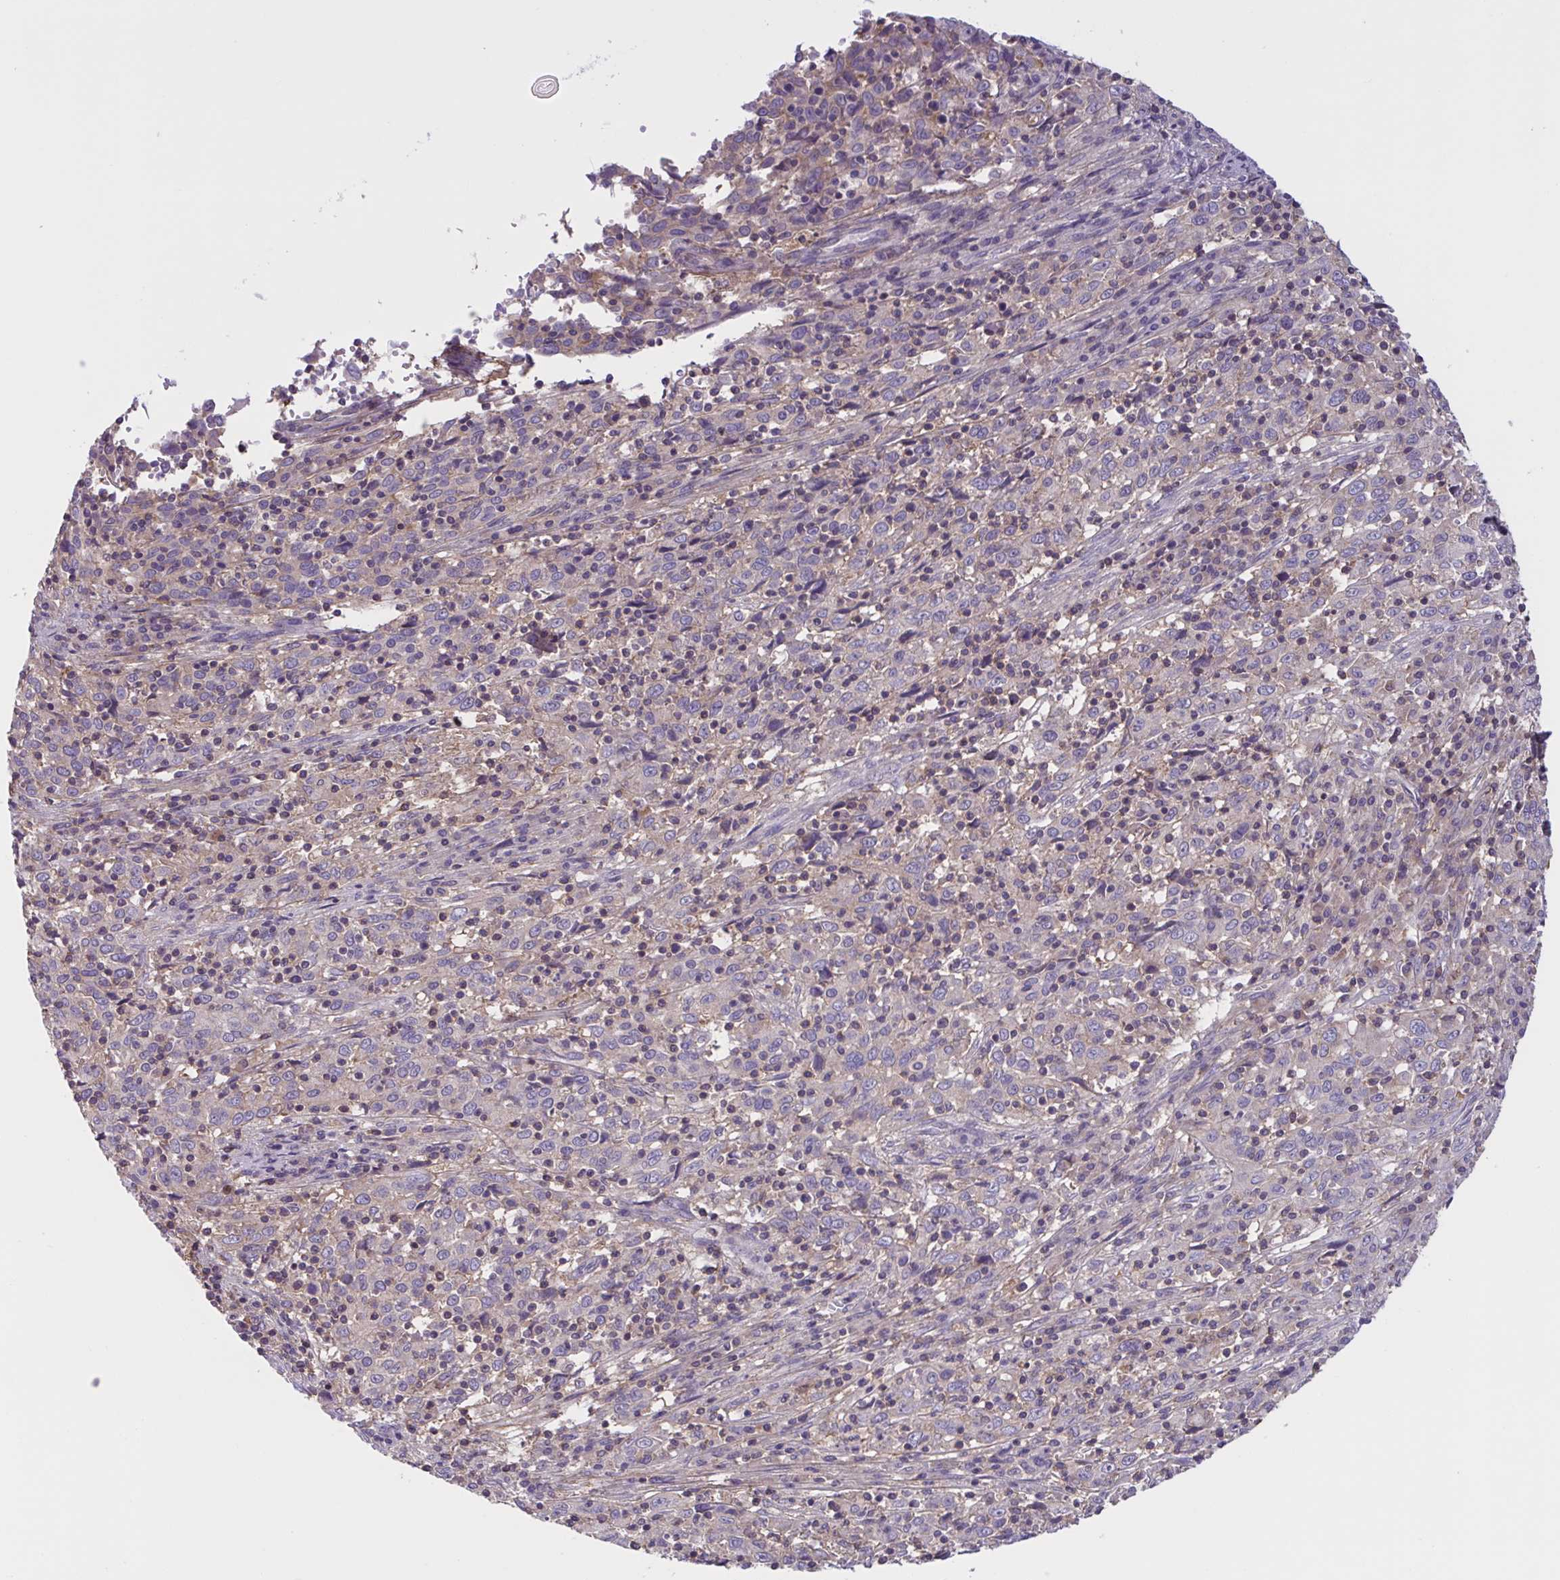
{"staining": {"intensity": "negative", "quantity": "none", "location": "none"}, "tissue": "cervical cancer", "cell_type": "Tumor cells", "image_type": "cancer", "snomed": [{"axis": "morphology", "description": "Squamous cell carcinoma, NOS"}, {"axis": "topography", "description": "Cervix"}], "caption": "This is an immunohistochemistry histopathology image of human cervical cancer (squamous cell carcinoma). There is no expression in tumor cells.", "gene": "WNT9B", "patient": {"sex": "female", "age": 46}}